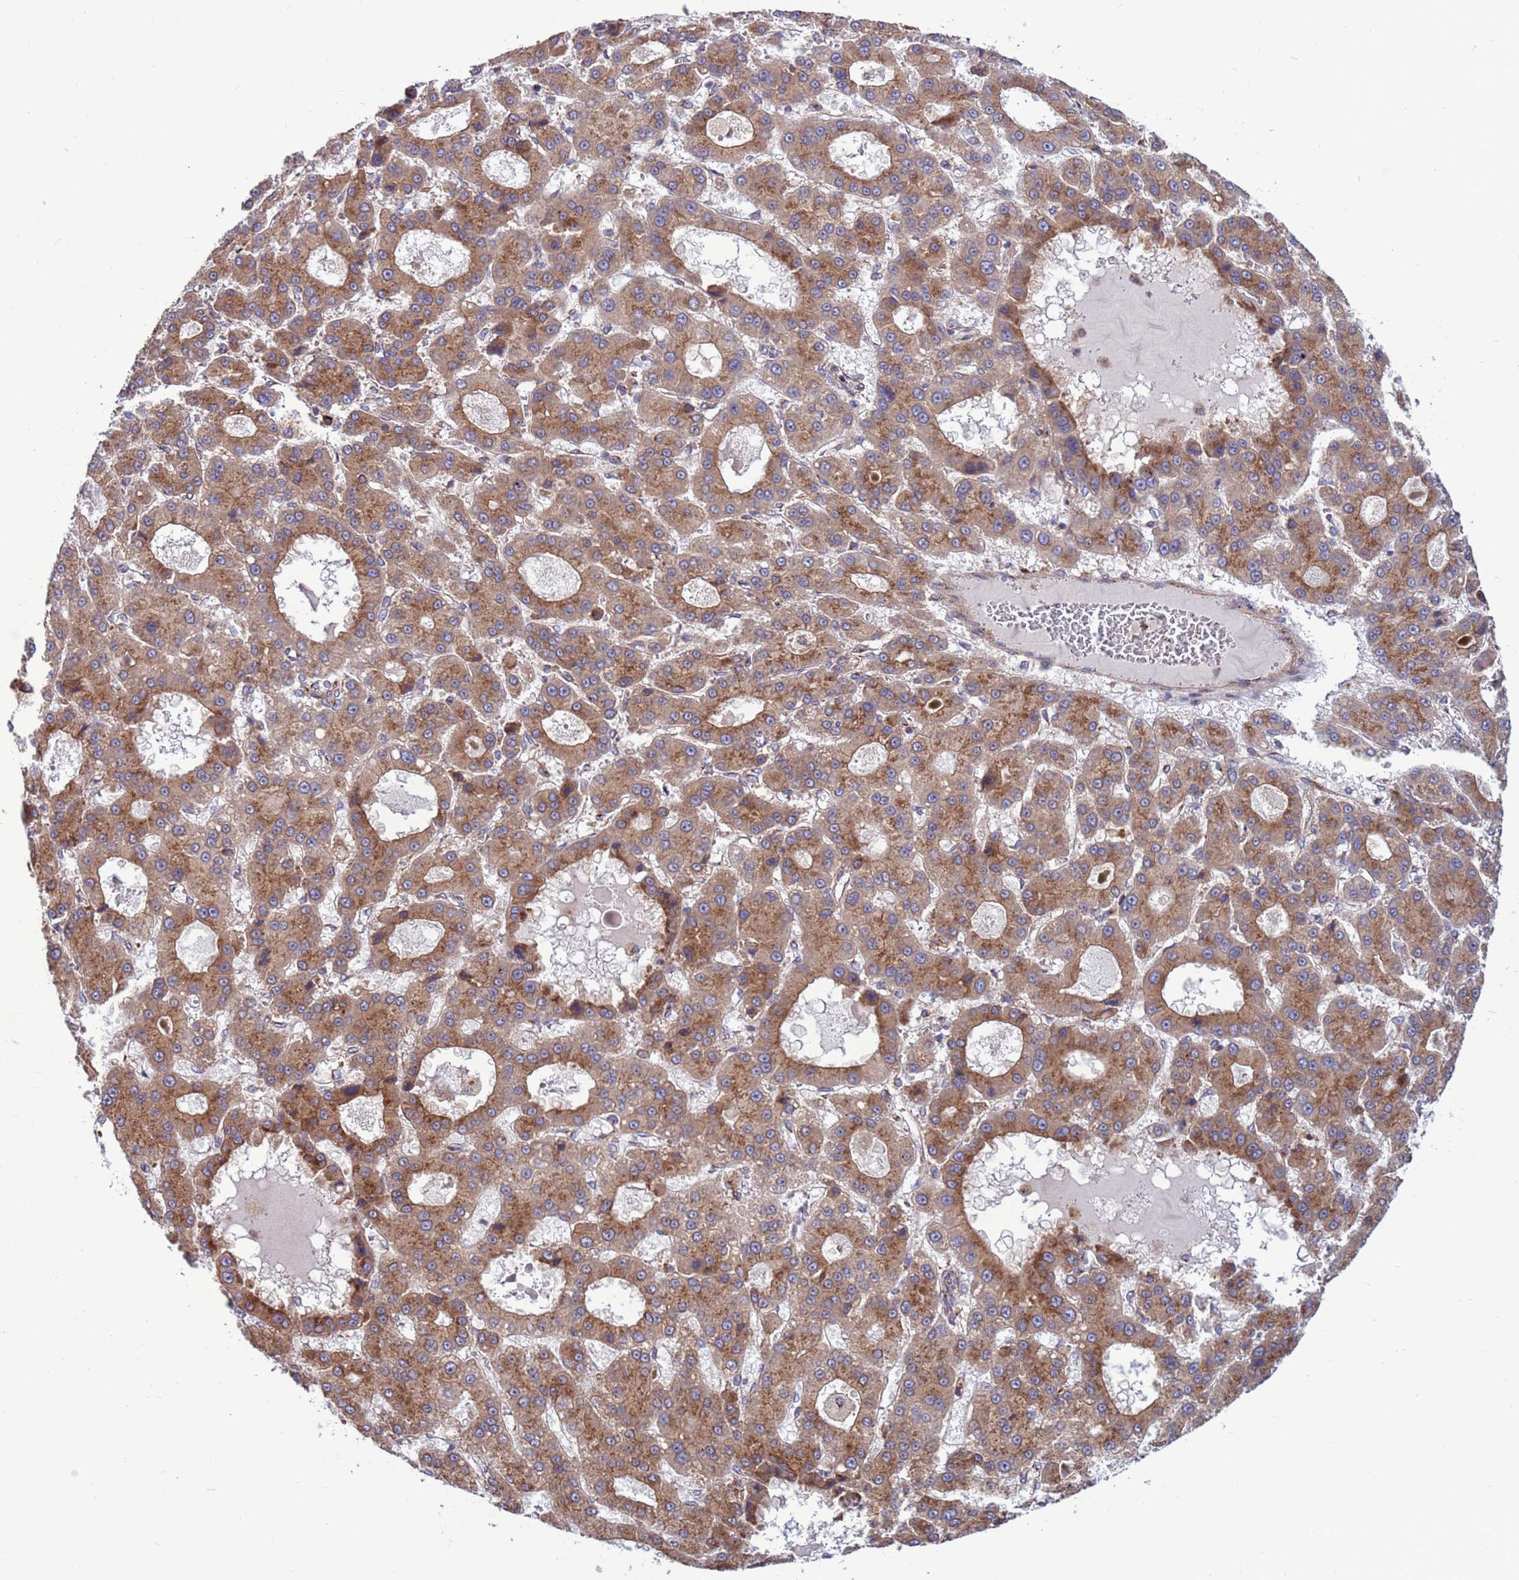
{"staining": {"intensity": "moderate", "quantity": ">75%", "location": "cytoplasmic/membranous"}, "tissue": "liver cancer", "cell_type": "Tumor cells", "image_type": "cancer", "snomed": [{"axis": "morphology", "description": "Carcinoma, Hepatocellular, NOS"}, {"axis": "topography", "description": "Liver"}], "caption": "Liver hepatocellular carcinoma stained for a protein (brown) shows moderate cytoplasmic/membranous positive positivity in approximately >75% of tumor cells.", "gene": "ZC3HAV1", "patient": {"sex": "male", "age": 70}}